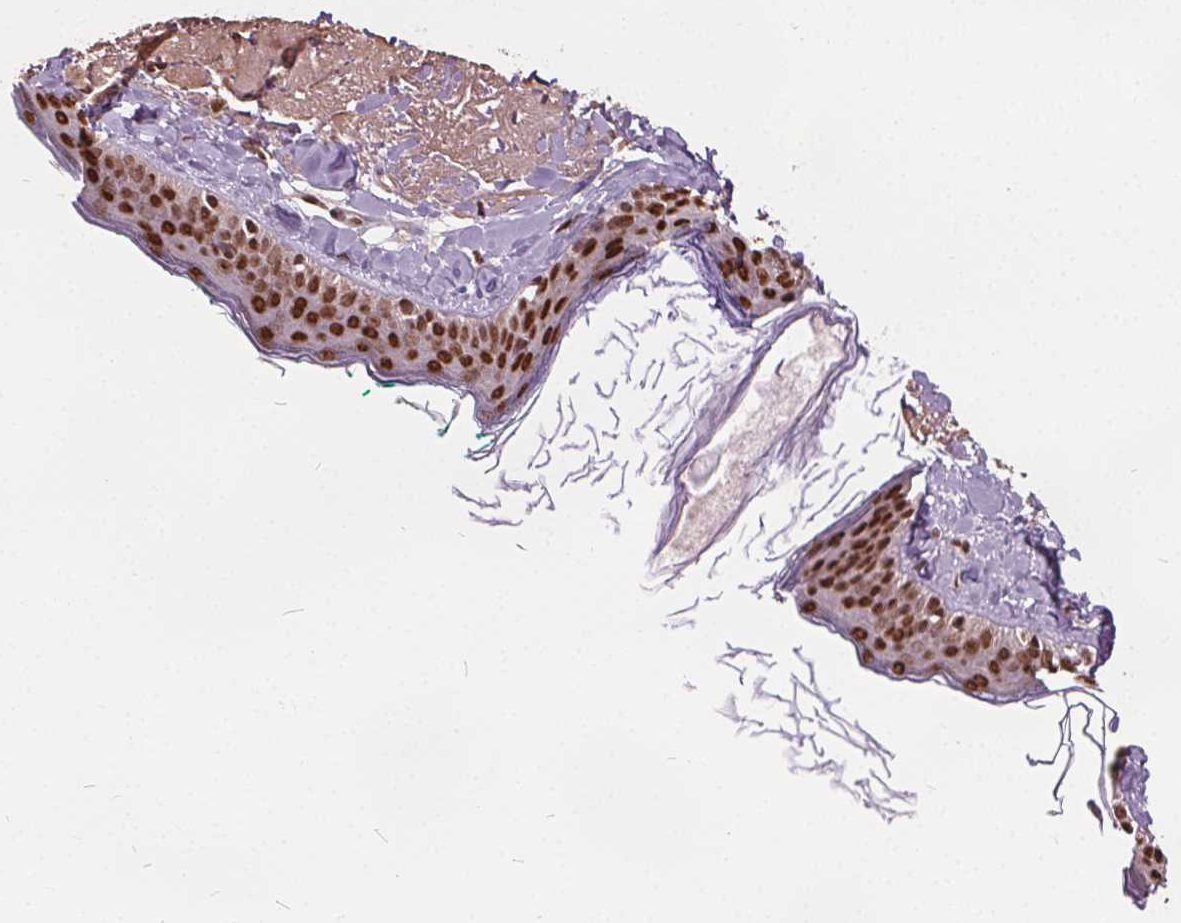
{"staining": {"intensity": "moderate", "quantity": ">75%", "location": "nuclear"}, "tissue": "skin", "cell_type": "Fibroblasts", "image_type": "normal", "snomed": [{"axis": "morphology", "description": "Normal tissue, NOS"}, {"axis": "topography", "description": "Skin"}], "caption": "Approximately >75% of fibroblasts in benign human skin demonstrate moderate nuclear protein staining as visualized by brown immunohistochemical staining.", "gene": "ISLR2", "patient": {"sex": "male", "age": 73}}